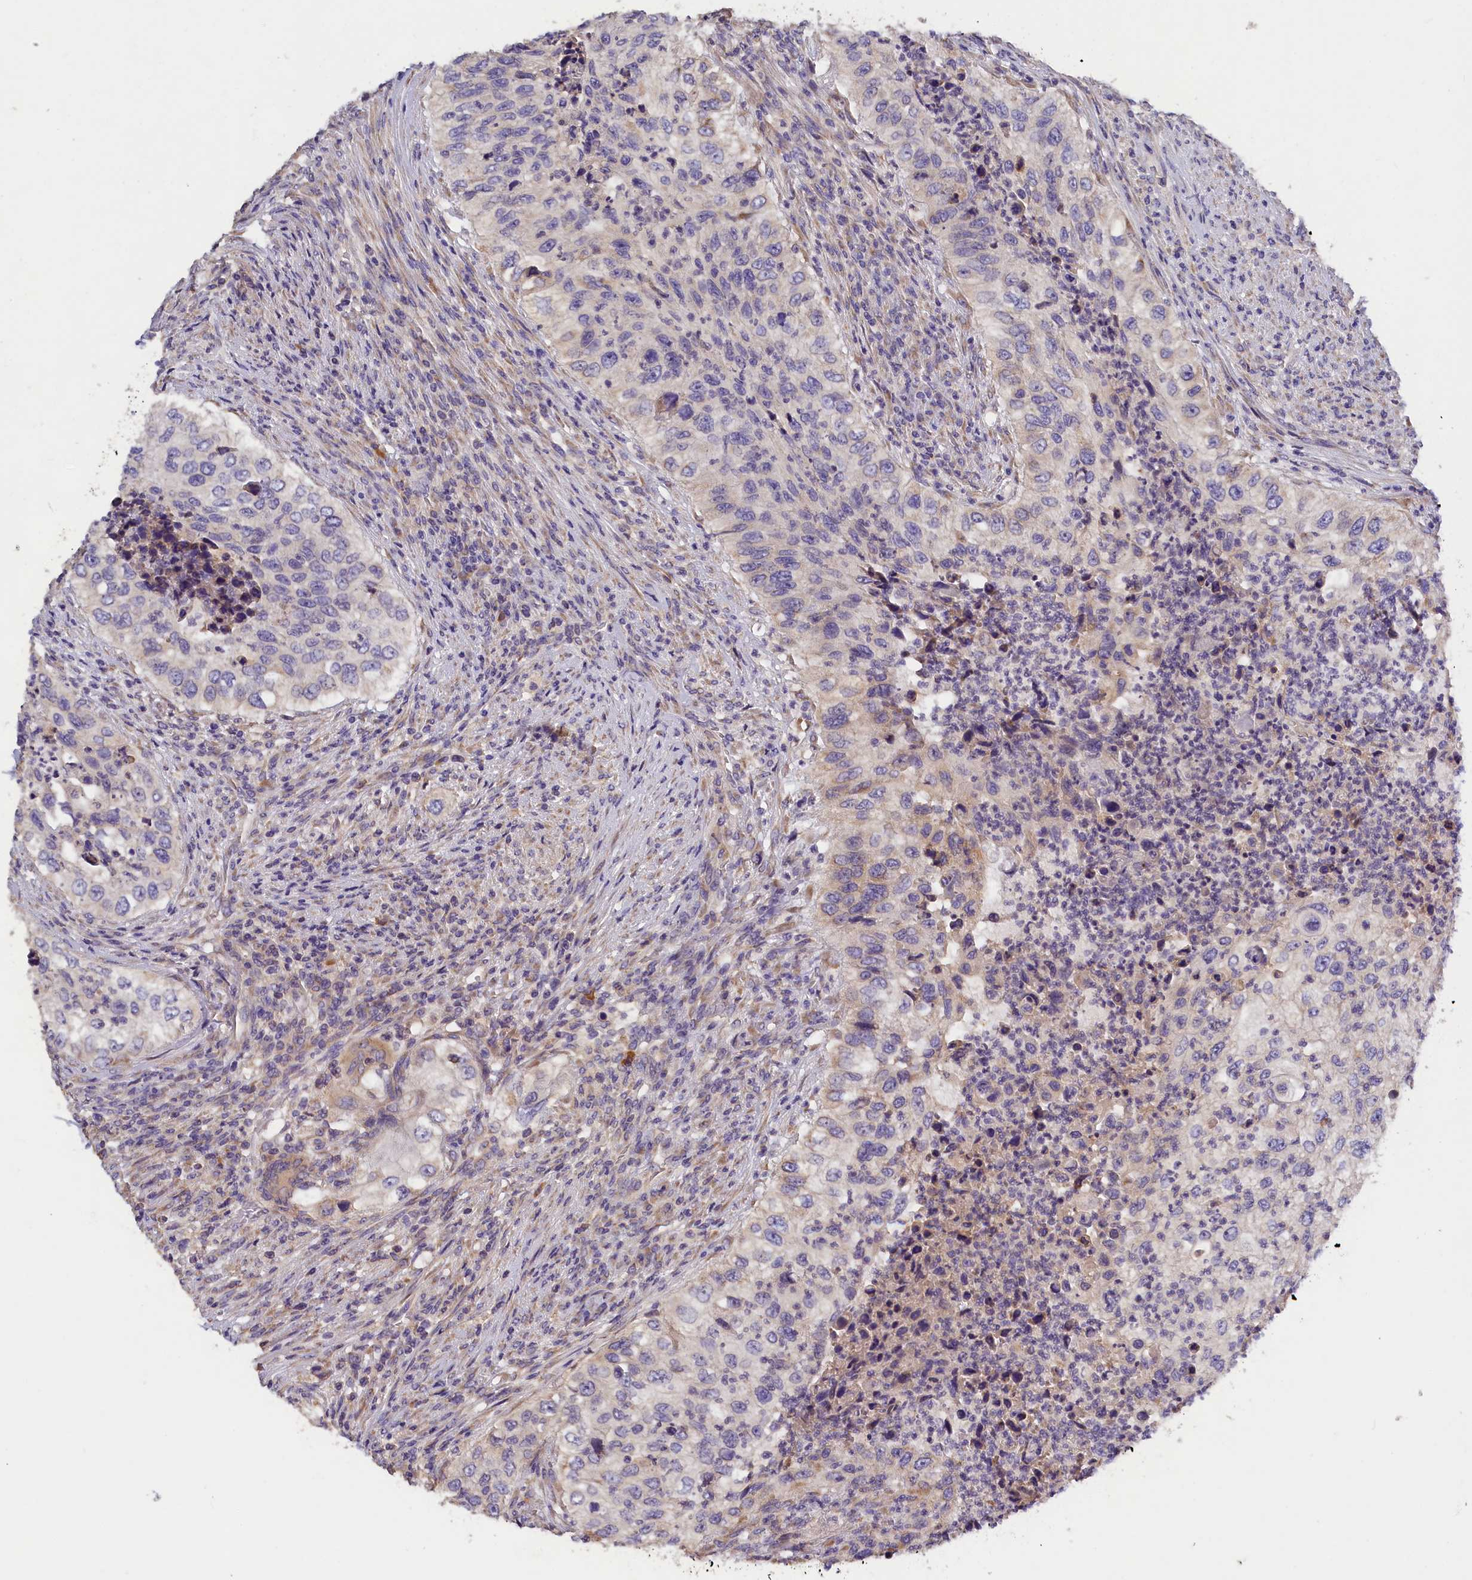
{"staining": {"intensity": "weak", "quantity": "<25%", "location": "cytoplasmic/membranous"}, "tissue": "urothelial cancer", "cell_type": "Tumor cells", "image_type": "cancer", "snomed": [{"axis": "morphology", "description": "Urothelial carcinoma, High grade"}, {"axis": "topography", "description": "Urinary bladder"}], "caption": "This is an IHC histopathology image of human urothelial cancer. There is no staining in tumor cells.", "gene": "ST7L", "patient": {"sex": "female", "age": 60}}